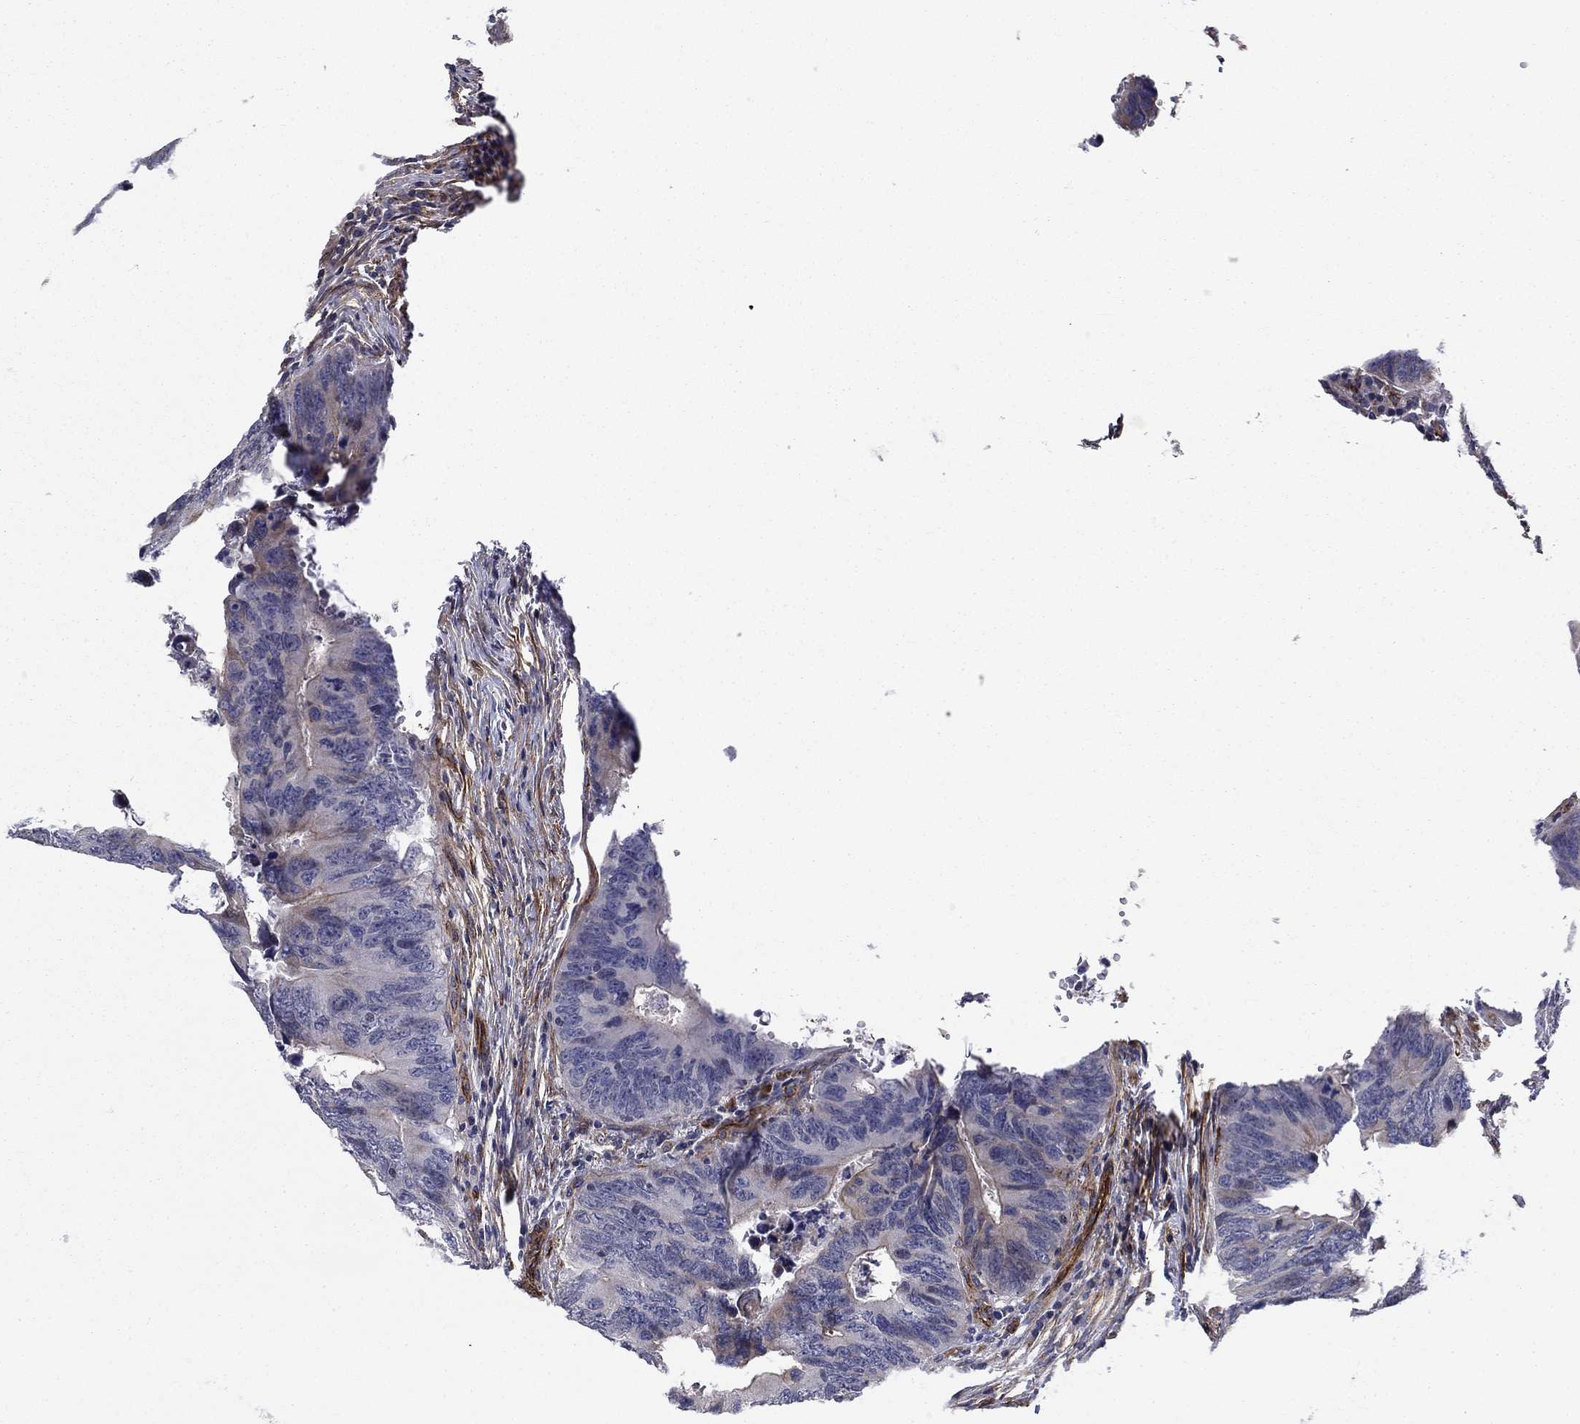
{"staining": {"intensity": "negative", "quantity": "none", "location": "none"}, "tissue": "colorectal cancer", "cell_type": "Tumor cells", "image_type": "cancer", "snomed": [{"axis": "morphology", "description": "Adenocarcinoma, NOS"}, {"axis": "topography", "description": "Colon"}], "caption": "Immunohistochemical staining of human colorectal adenocarcinoma displays no significant staining in tumor cells.", "gene": "SYNC", "patient": {"sex": "female", "age": 82}}